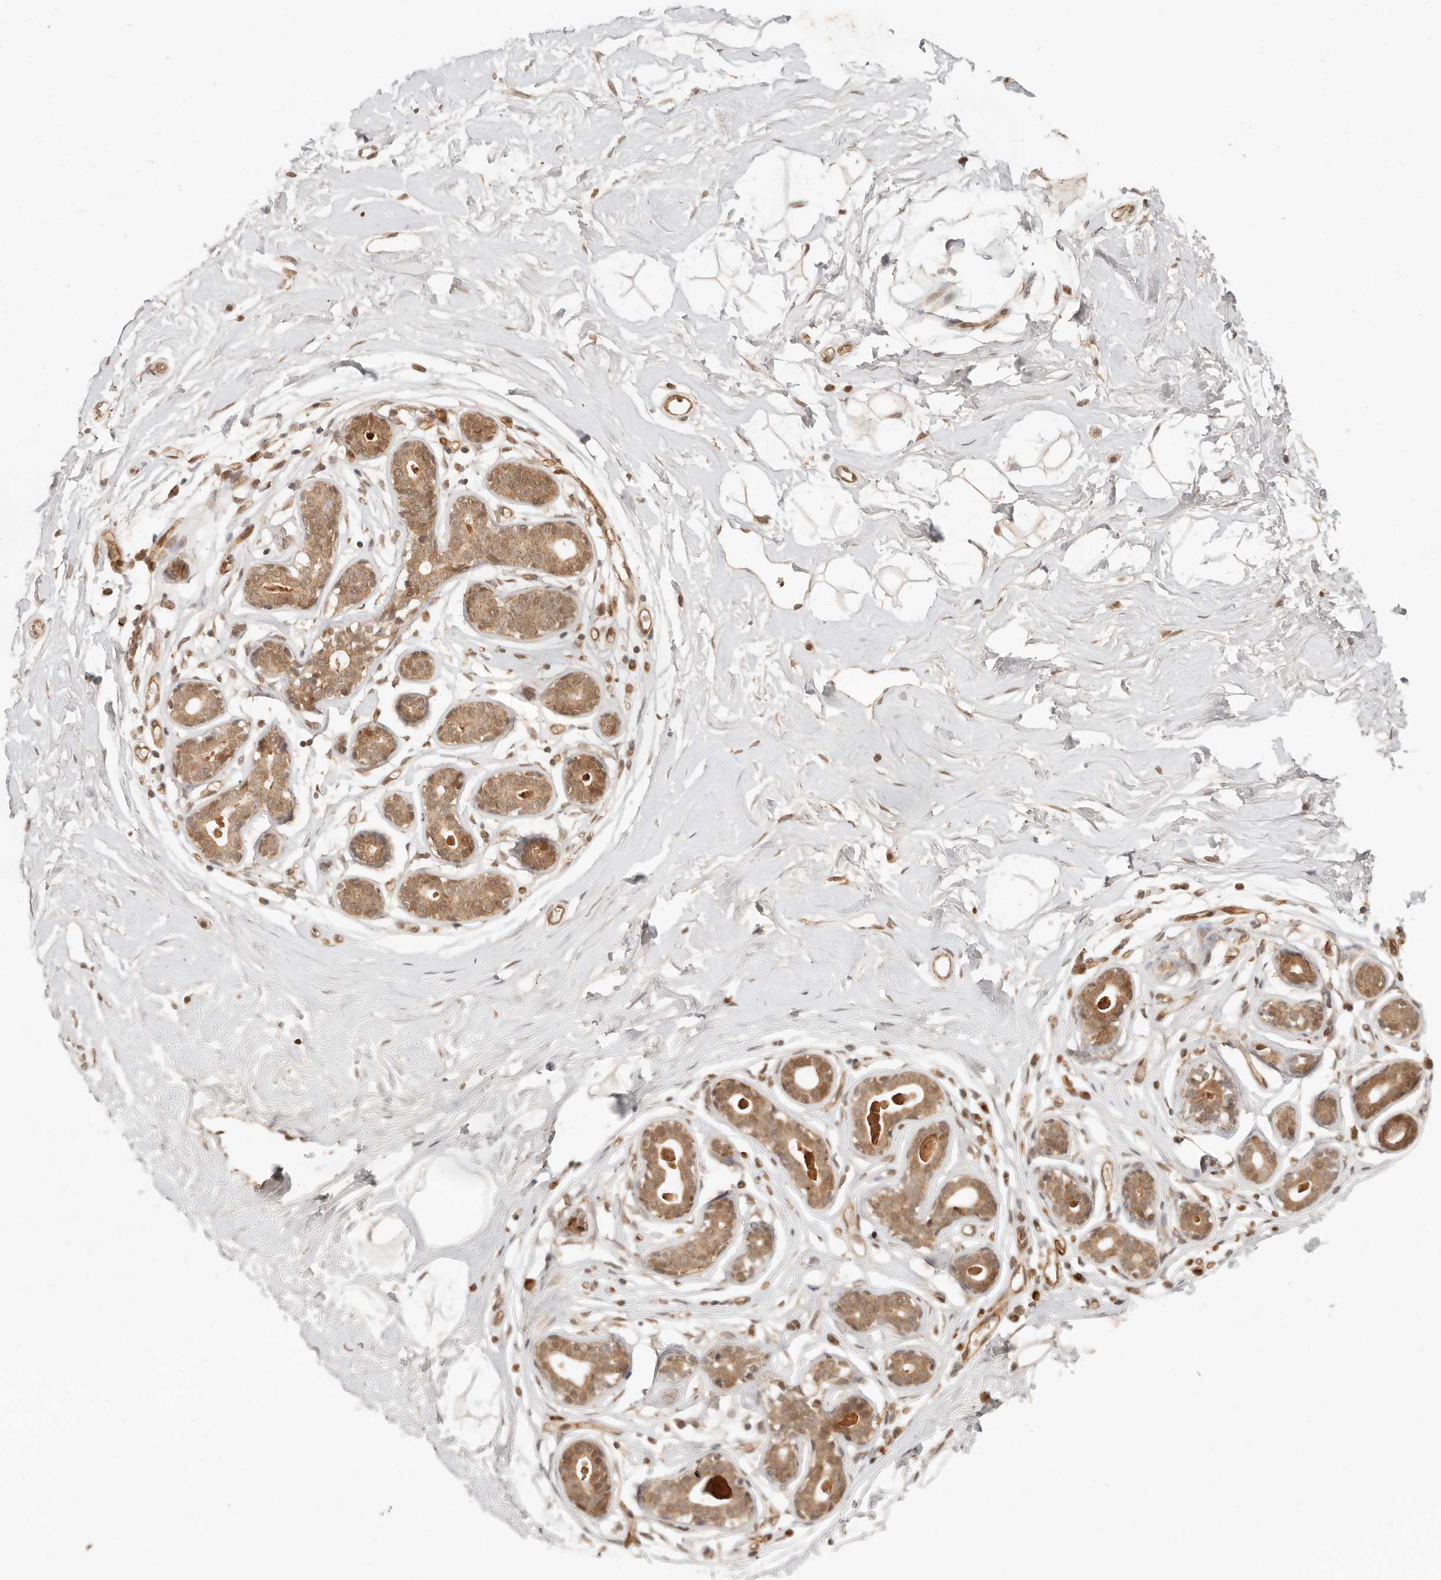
{"staining": {"intensity": "moderate", "quantity": ">75%", "location": "cytoplasmic/membranous"}, "tissue": "breast", "cell_type": "Adipocytes", "image_type": "normal", "snomed": [{"axis": "morphology", "description": "Normal tissue, NOS"}, {"axis": "morphology", "description": "Adenoma, NOS"}, {"axis": "topography", "description": "Breast"}], "caption": "DAB (3,3'-diaminobenzidine) immunohistochemical staining of benign human breast demonstrates moderate cytoplasmic/membranous protein positivity in approximately >75% of adipocytes. (DAB IHC with brightfield microscopy, high magnification).", "gene": "BAALC", "patient": {"sex": "female", "age": 23}}